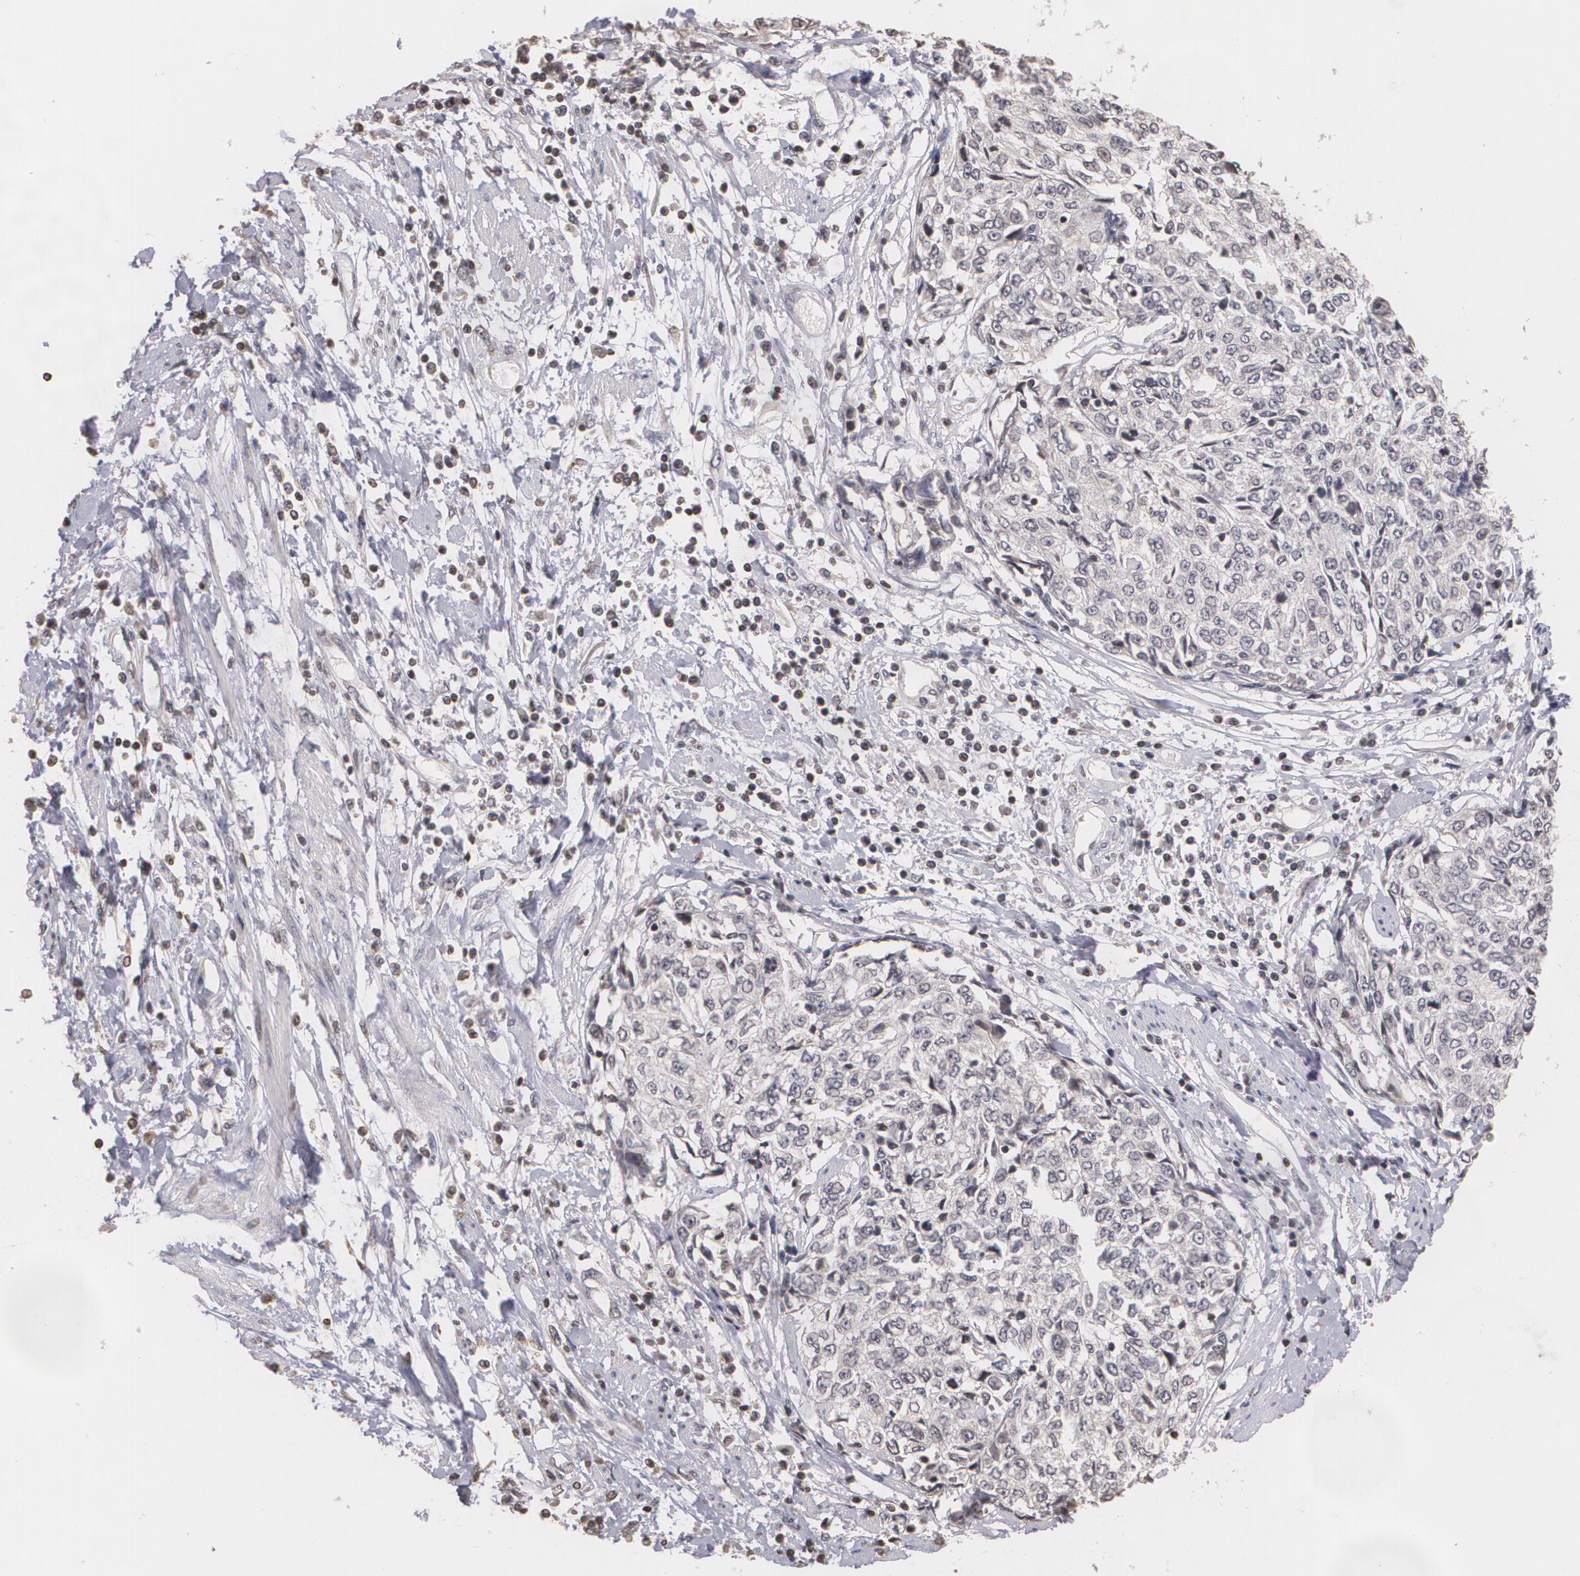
{"staining": {"intensity": "negative", "quantity": "none", "location": "none"}, "tissue": "cervical cancer", "cell_type": "Tumor cells", "image_type": "cancer", "snomed": [{"axis": "morphology", "description": "Squamous cell carcinoma, NOS"}, {"axis": "topography", "description": "Cervix"}], "caption": "Immunohistochemistry (IHC) photomicrograph of neoplastic tissue: human squamous cell carcinoma (cervical) stained with DAB (3,3'-diaminobenzidine) displays no significant protein positivity in tumor cells.", "gene": "THRB", "patient": {"sex": "female", "age": 57}}